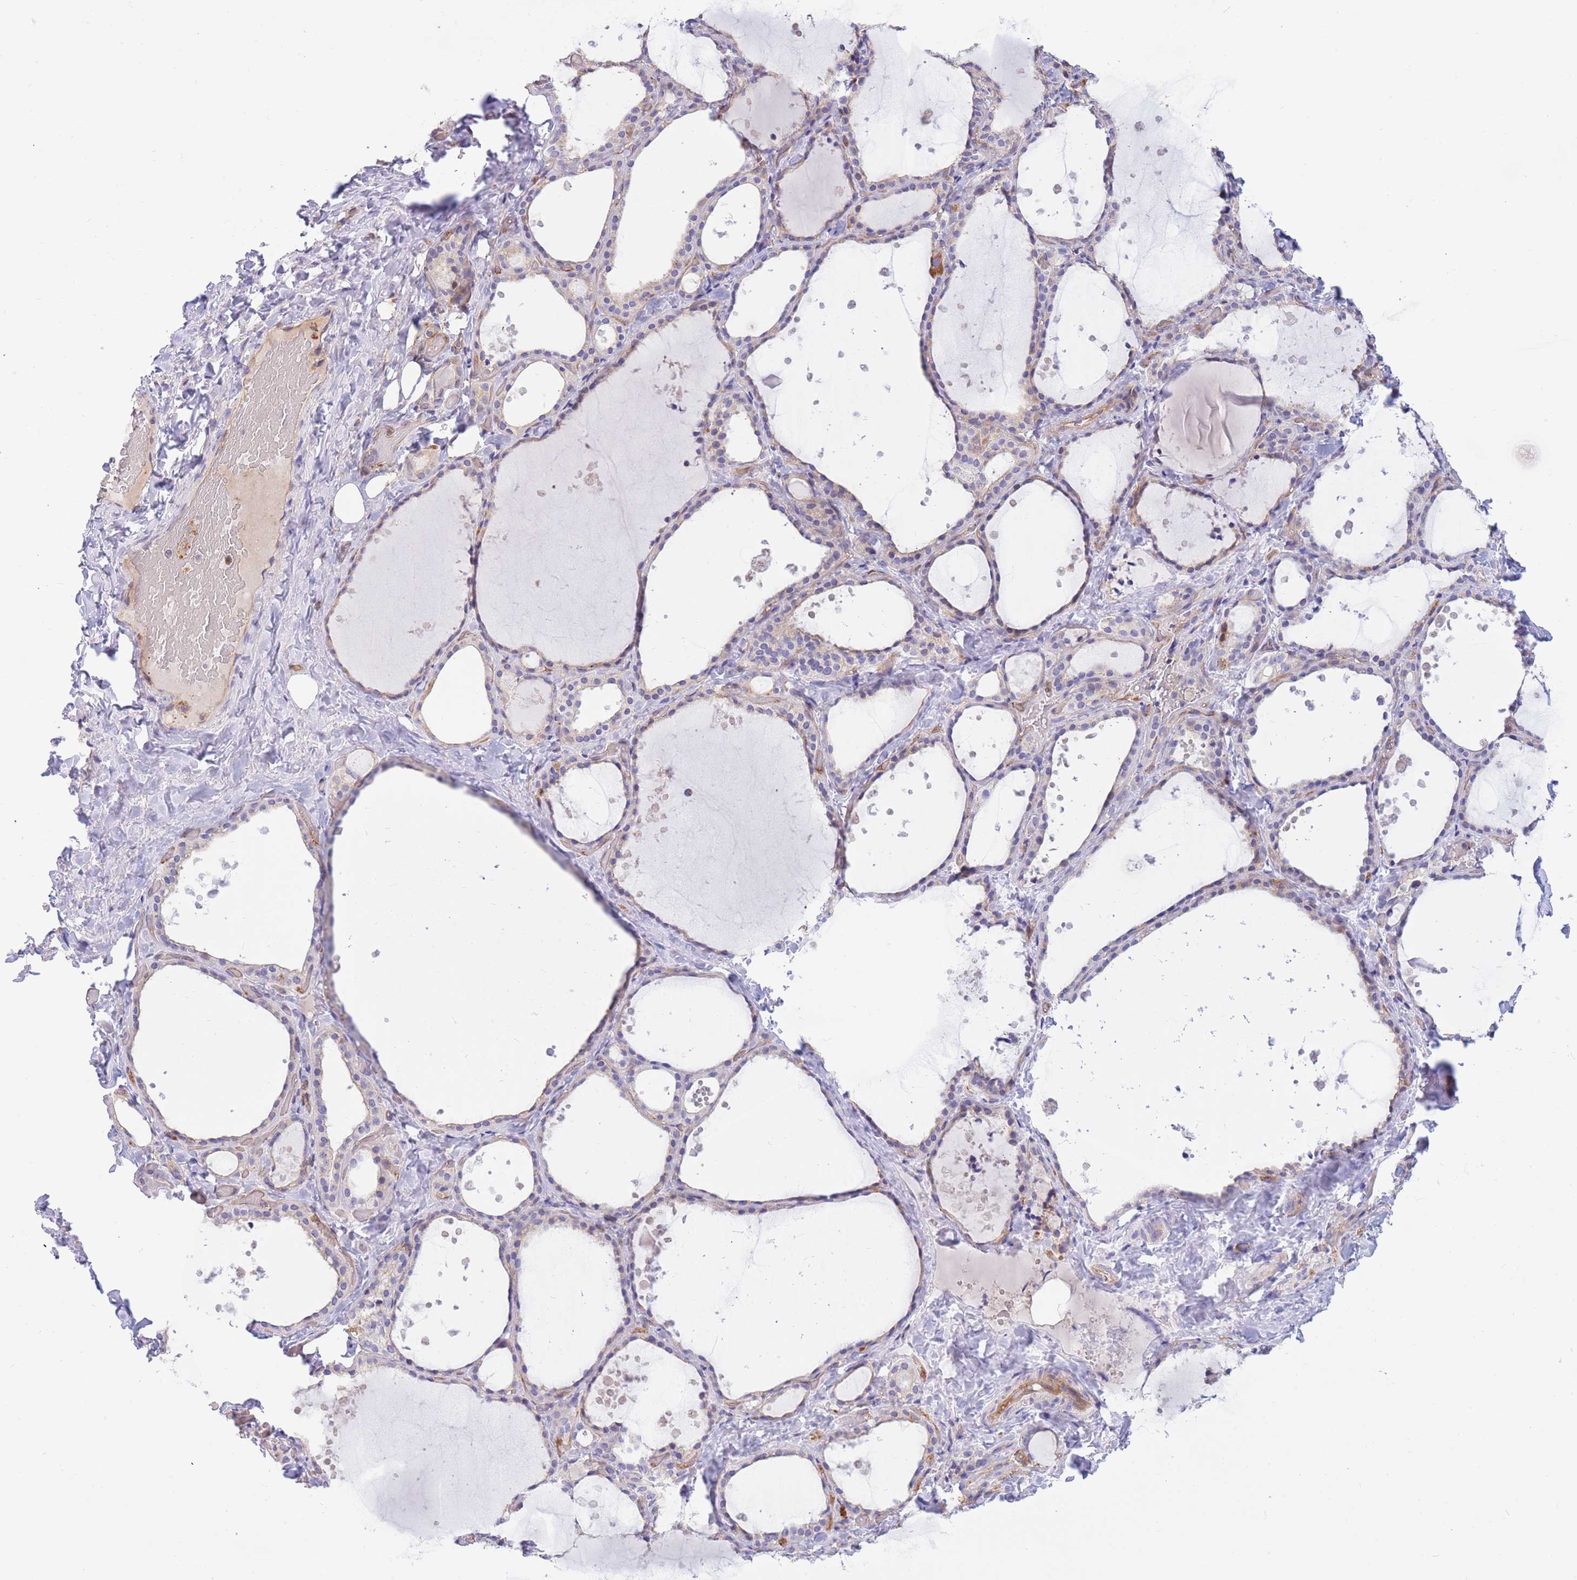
{"staining": {"intensity": "weak", "quantity": "<25%", "location": "cytoplasmic/membranous"}, "tissue": "thyroid gland", "cell_type": "Glandular cells", "image_type": "normal", "snomed": [{"axis": "morphology", "description": "Normal tissue, NOS"}, {"axis": "topography", "description": "Thyroid gland"}], "caption": "High magnification brightfield microscopy of normal thyroid gland stained with DAB (brown) and counterstained with hematoxylin (blue): glandular cells show no significant positivity. (DAB immunohistochemistry (IHC), high magnification).", "gene": "SULT1A1", "patient": {"sex": "female", "age": 44}}